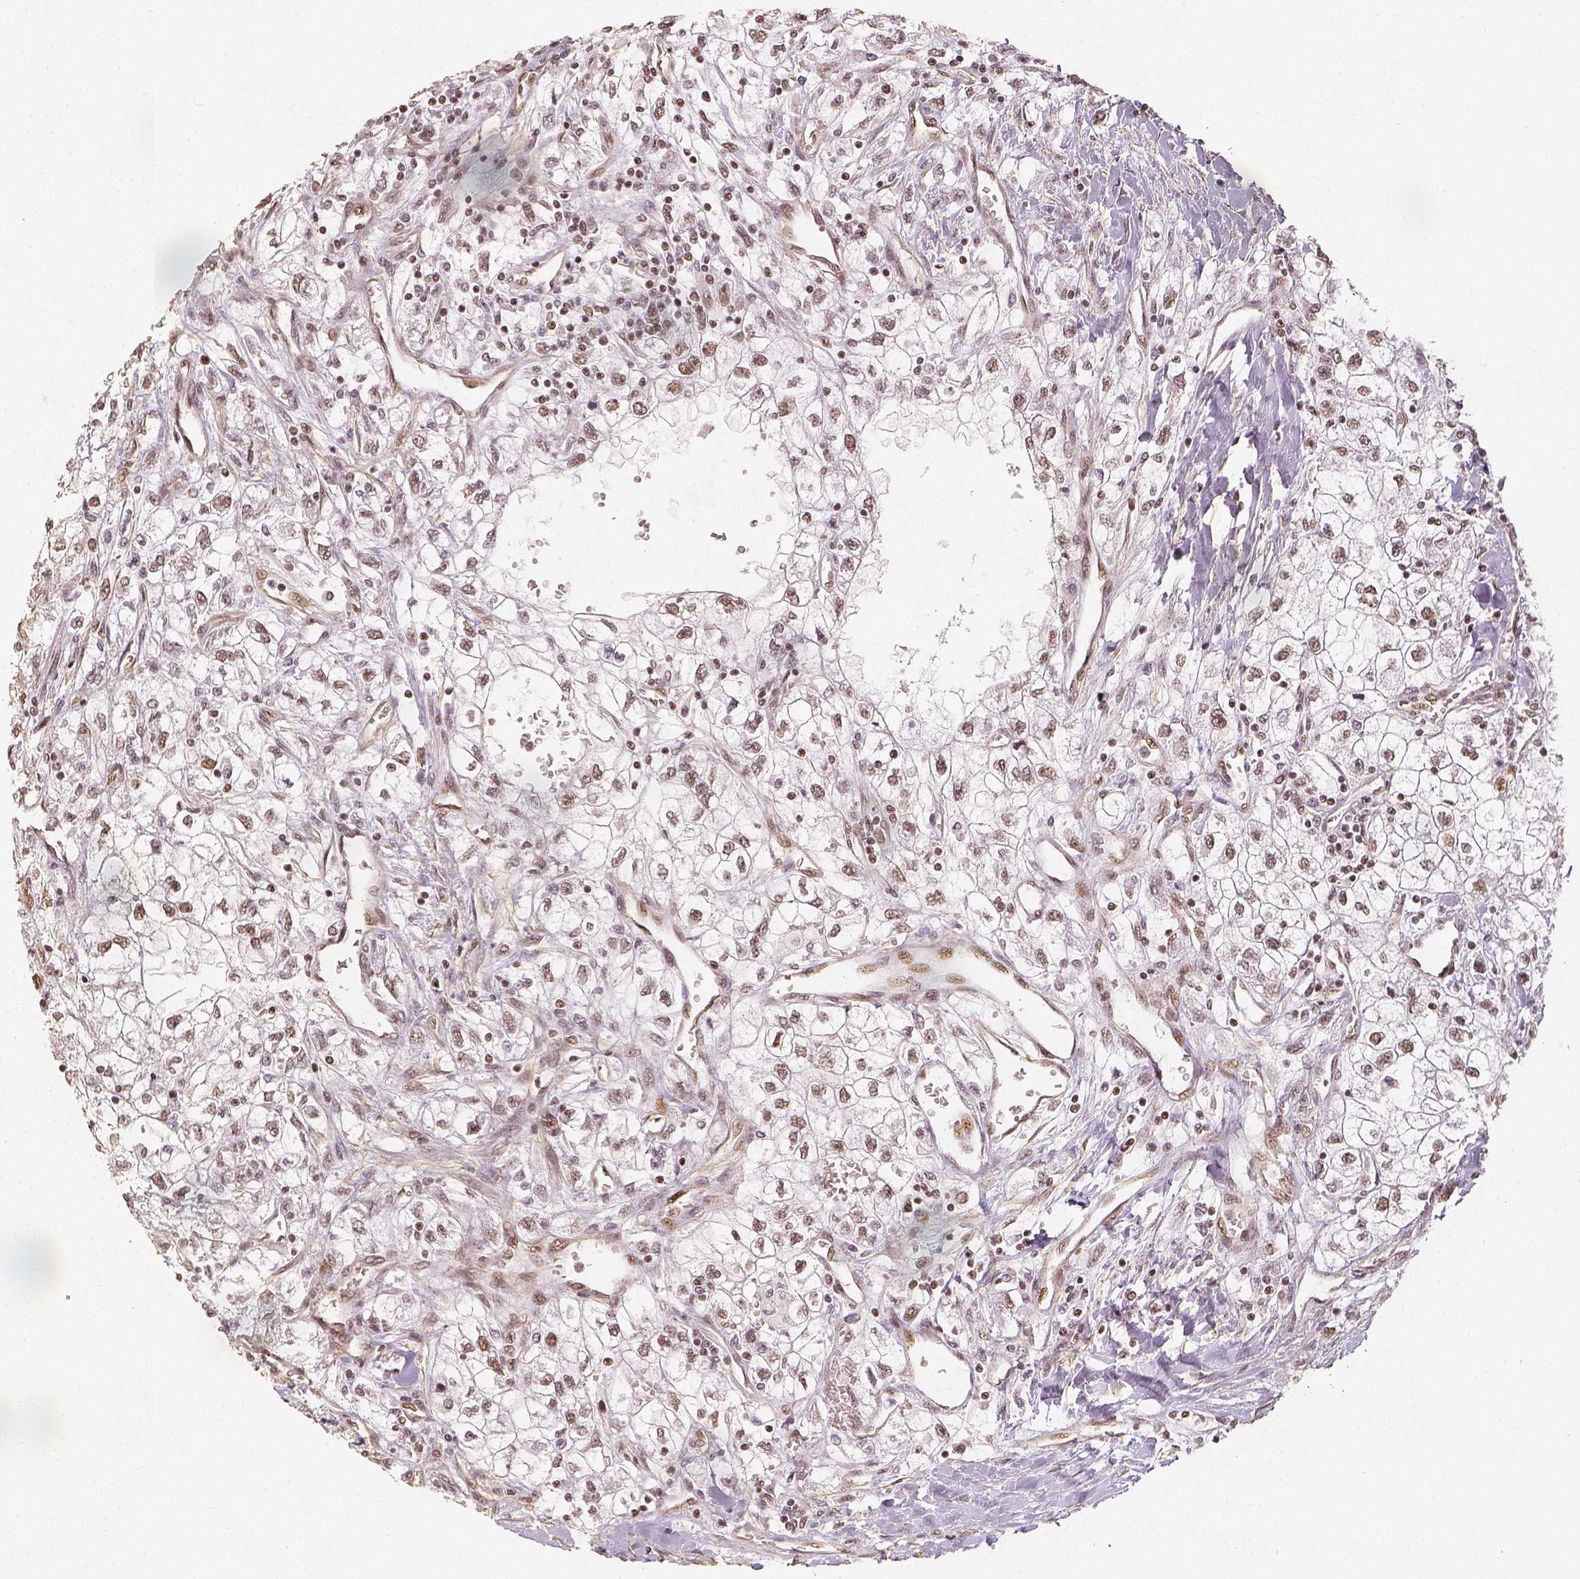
{"staining": {"intensity": "moderate", "quantity": ">75%", "location": "nuclear"}, "tissue": "renal cancer", "cell_type": "Tumor cells", "image_type": "cancer", "snomed": [{"axis": "morphology", "description": "Adenocarcinoma, NOS"}, {"axis": "topography", "description": "Kidney"}], "caption": "An image showing moderate nuclear expression in approximately >75% of tumor cells in renal adenocarcinoma, as visualized by brown immunohistochemical staining.", "gene": "HDAC1", "patient": {"sex": "male", "age": 59}}